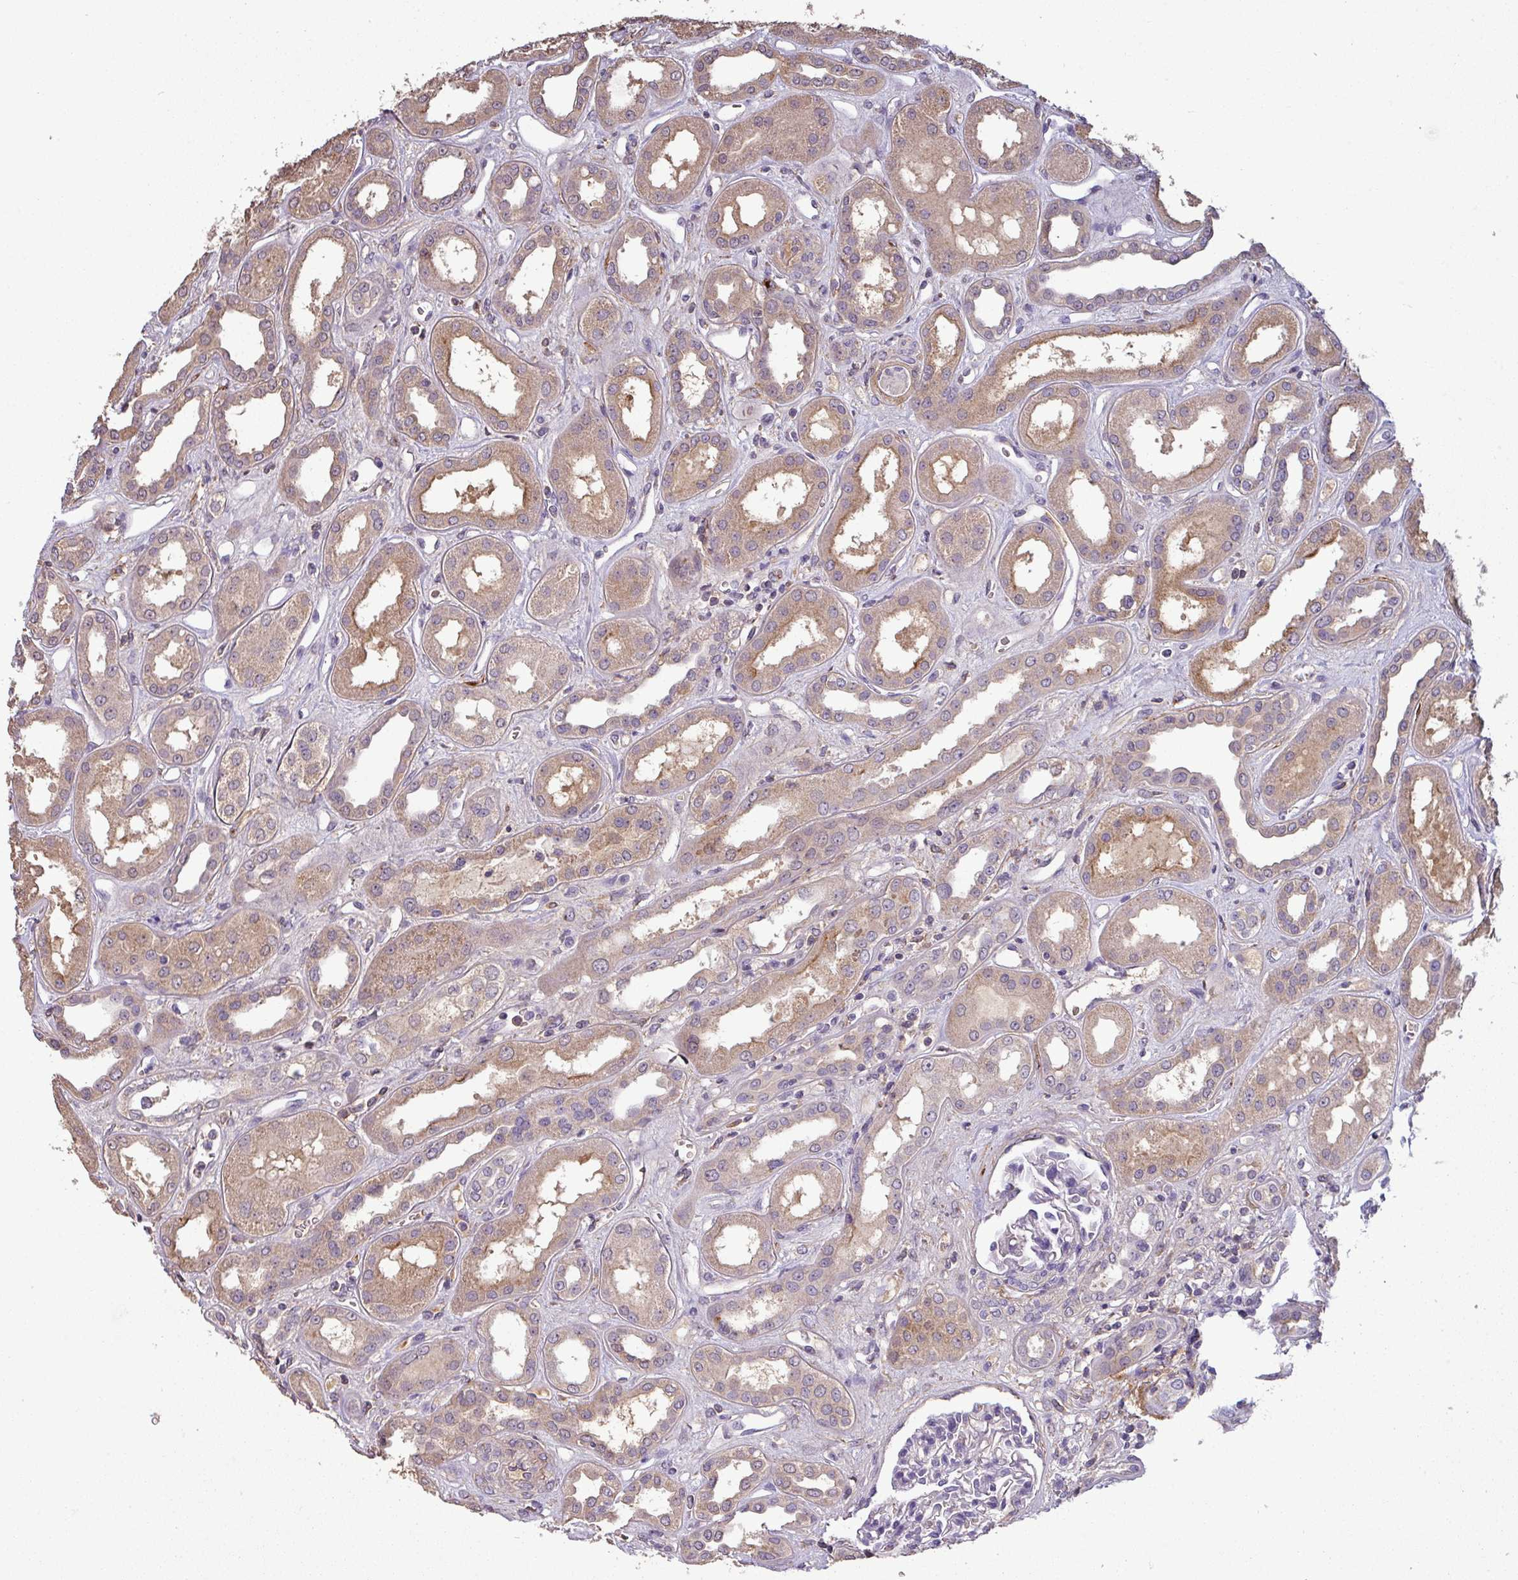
{"staining": {"intensity": "negative", "quantity": "none", "location": "none"}, "tissue": "kidney", "cell_type": "Cells in glomeruli", "image_type": "normal", "snomed": [{"axis": "morphology", "description": "Normal tissue, NOS"}, {"axis": "topography", "description": "Kidney"}], "caption": "High magnification brightfield microscopy of benign kidney stained with DAB (brown) and counterstained with hematoxylin (blue): cells in glomeruli show no significant expression. (Brightfield microscopy of DAB immunohistochemistry at high magnification).", "gene": "ISLR", "patient": {"sex": "male", "age": 59}}